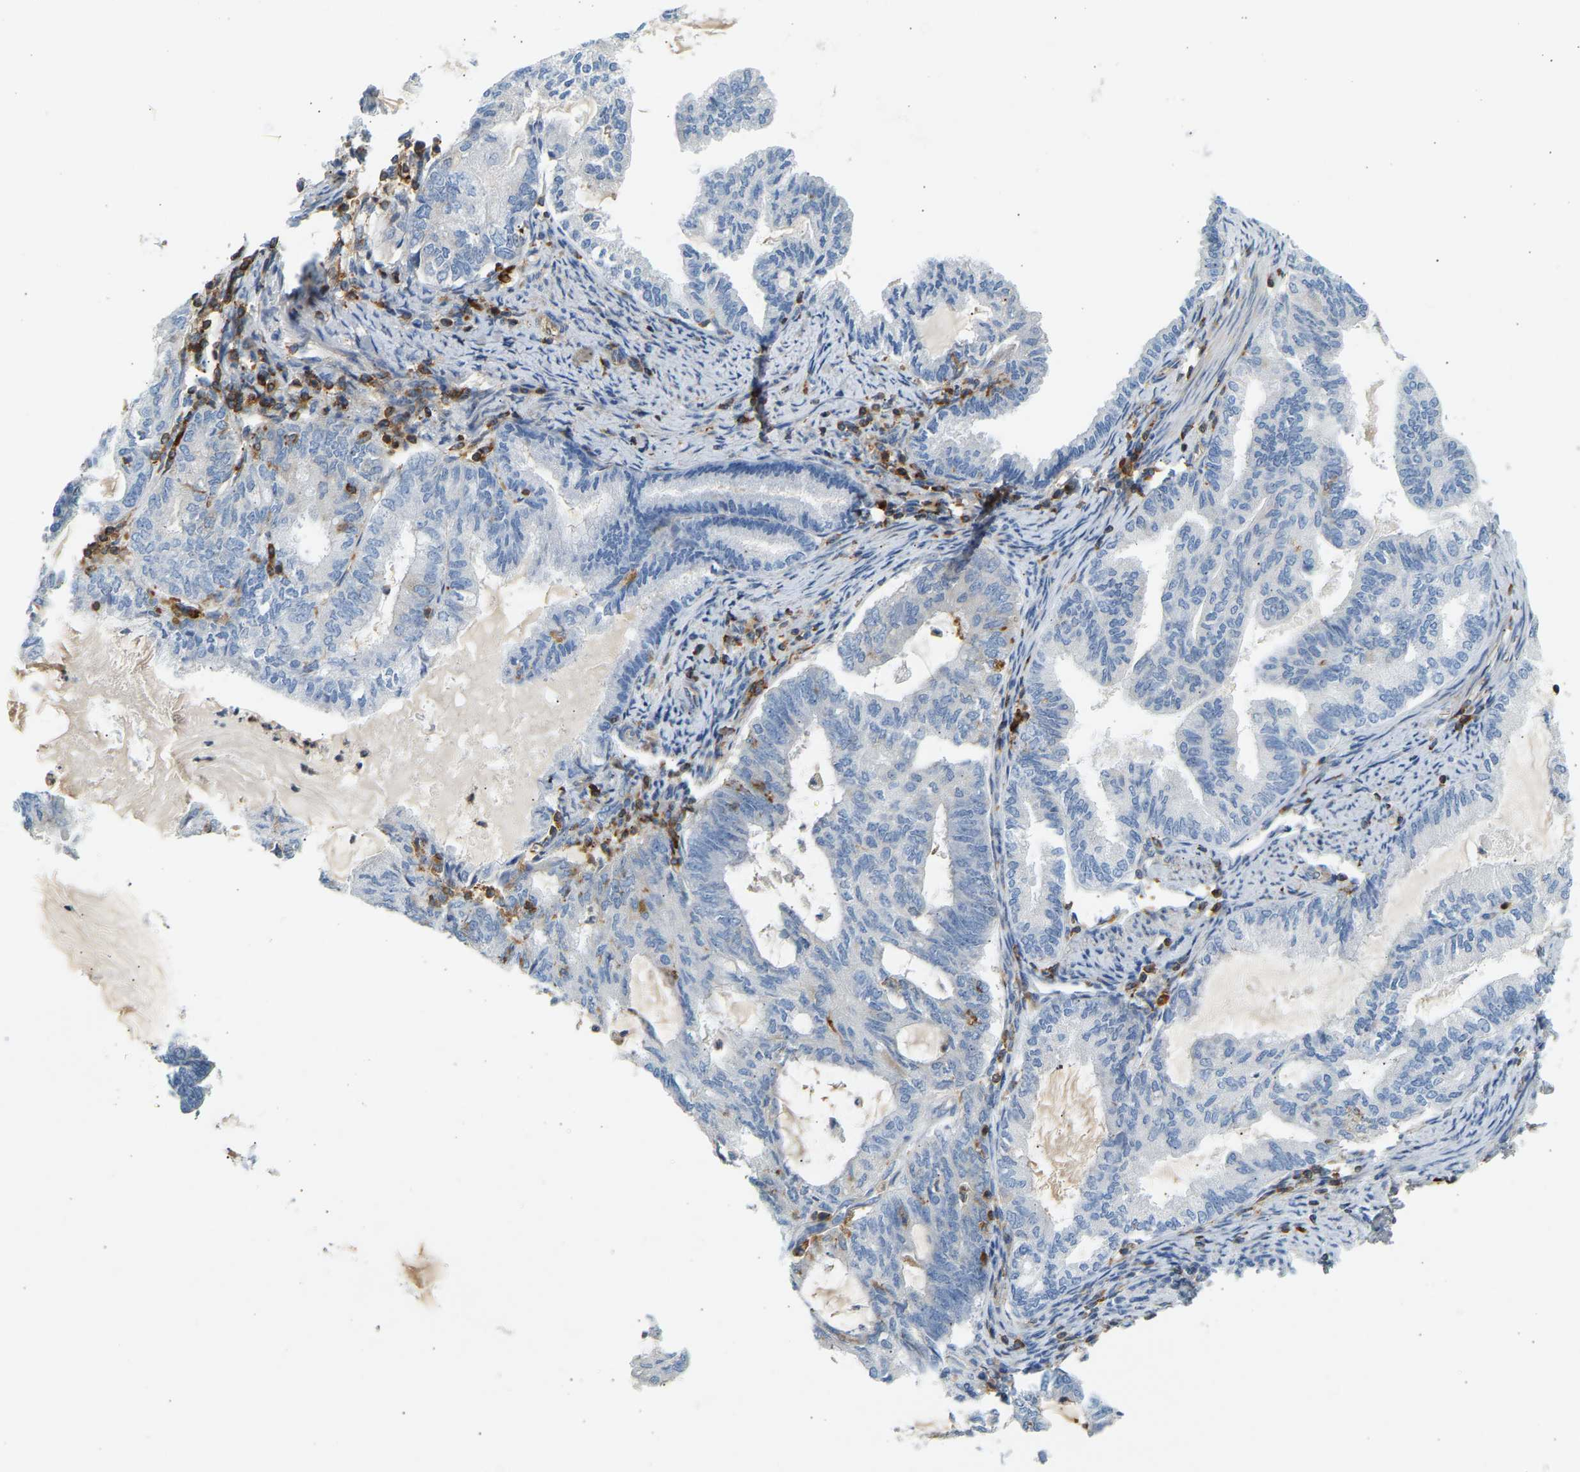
{"staining": {"intensity": "negative", "quantity": "none", "location": "none"}, "tissue": "endometrial cancer", "cell_type": "Tumor cells", "image_type": "cancer", "snomed": [{"axis": "morphology", "description": "Adenocarcinoma, NOS"}, {"axis": "topography", "description": "Endometrium"}], "caption": "A high-resolution micrograph shows immunohistochemistry (IHC) staining of endometrial adenocarcinoma, which exhibits no significant positivity in tumor cells. (Stains: DAB immunohistochemistry with hematoxylin counter stain, Microscopy: brightfield microscopy at high magnification).", "gene": "FNBP1", "patient": {"sex": "female", "age": 86}}